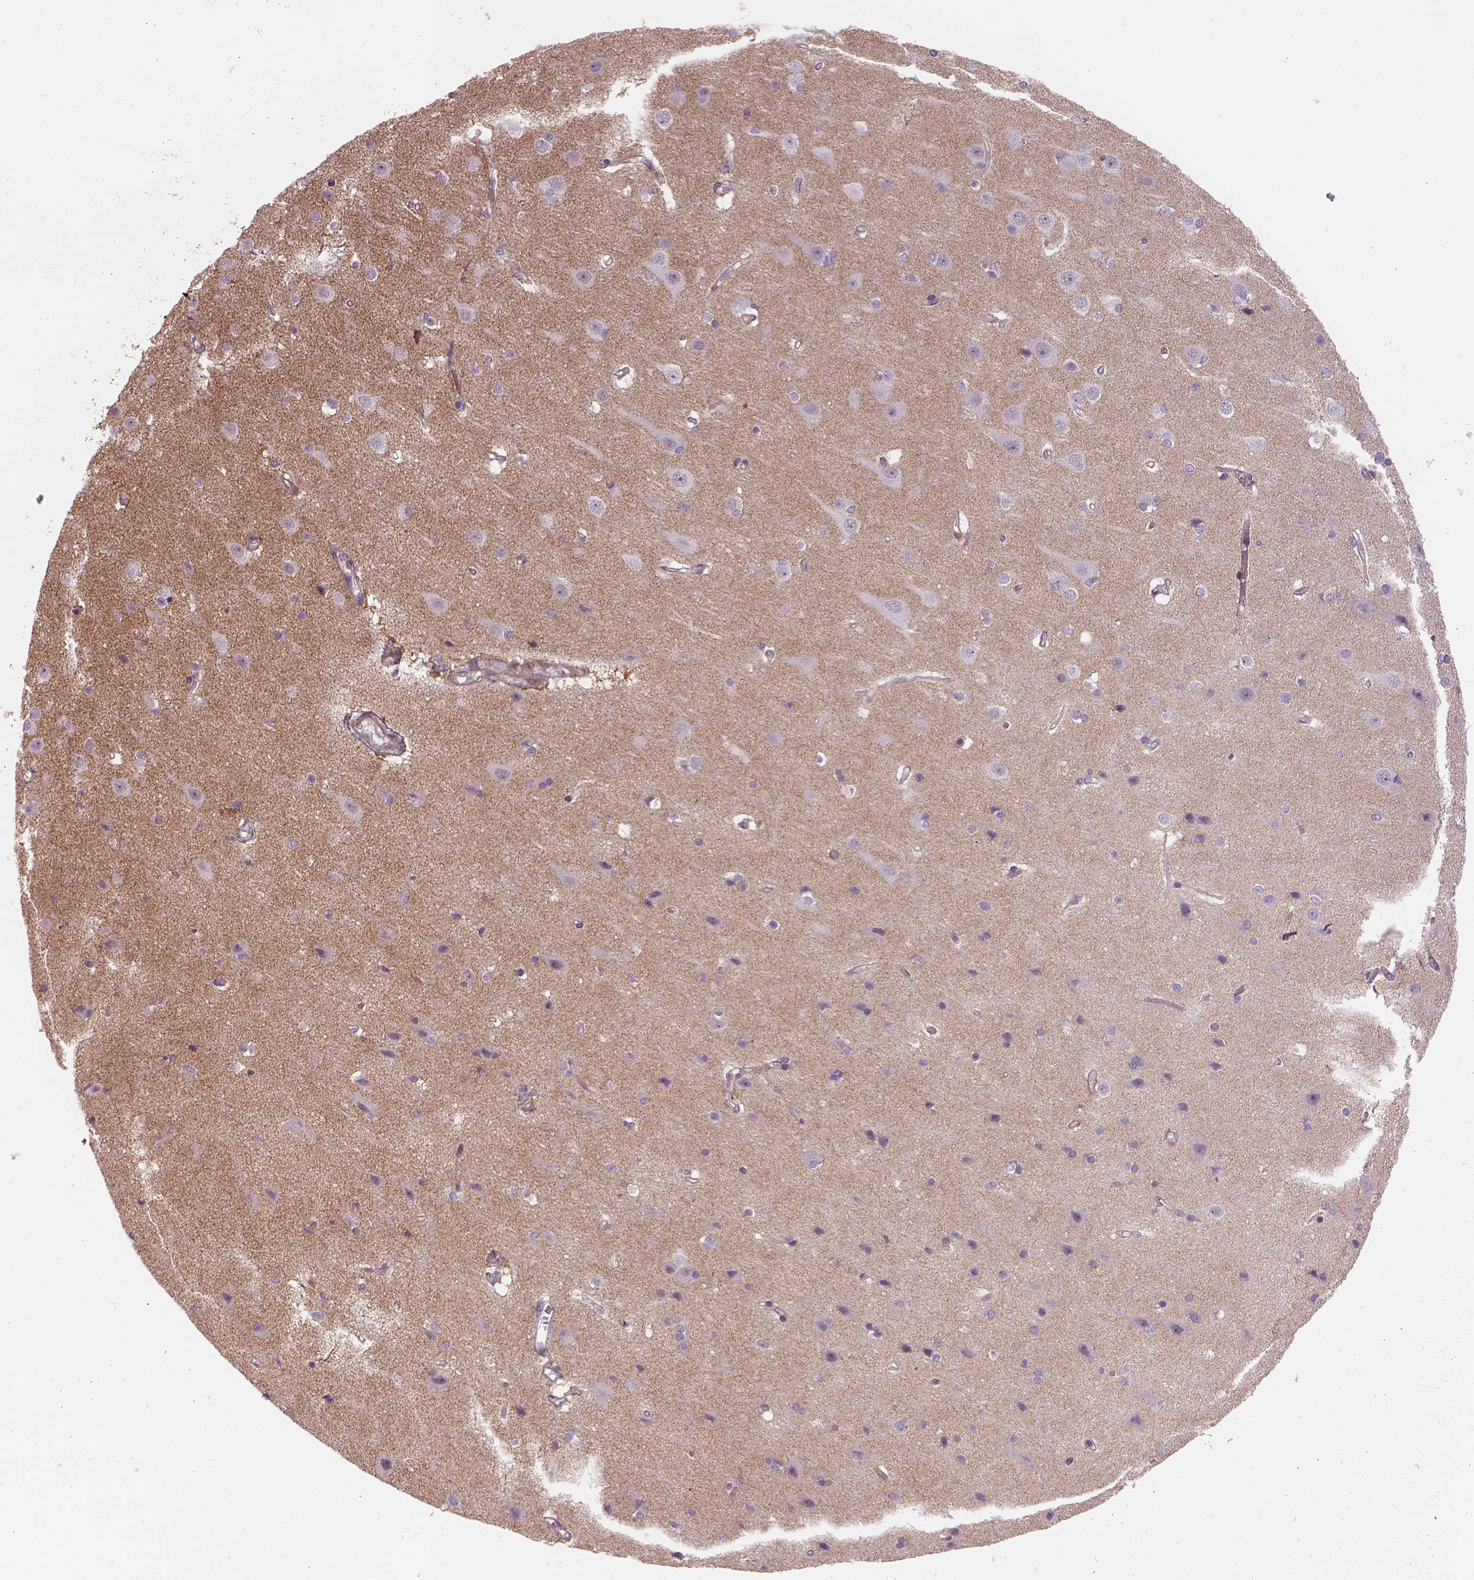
{"staining": {"intensity": "moderate", "quantity": ">75%", "location": "cytoplasmic/membranous"}, "tissue": "cerebral cortex", "cell_type": "Endothelial cells", "image_type": "normal", "snomed": [{"axis": "morphology", "description": "Normal tissue, NOS"}, {"axis": "topography", "description": "Cerebral cortex"}], "caption": "Human cerebral cortex stained with a brown dye demonstrates moderate cytoplasmic/membranous positive positivity in approximately >75% of endothelial cells.", "gene": "VSTM5", "patient": {"sex": "male", "age": 37}}